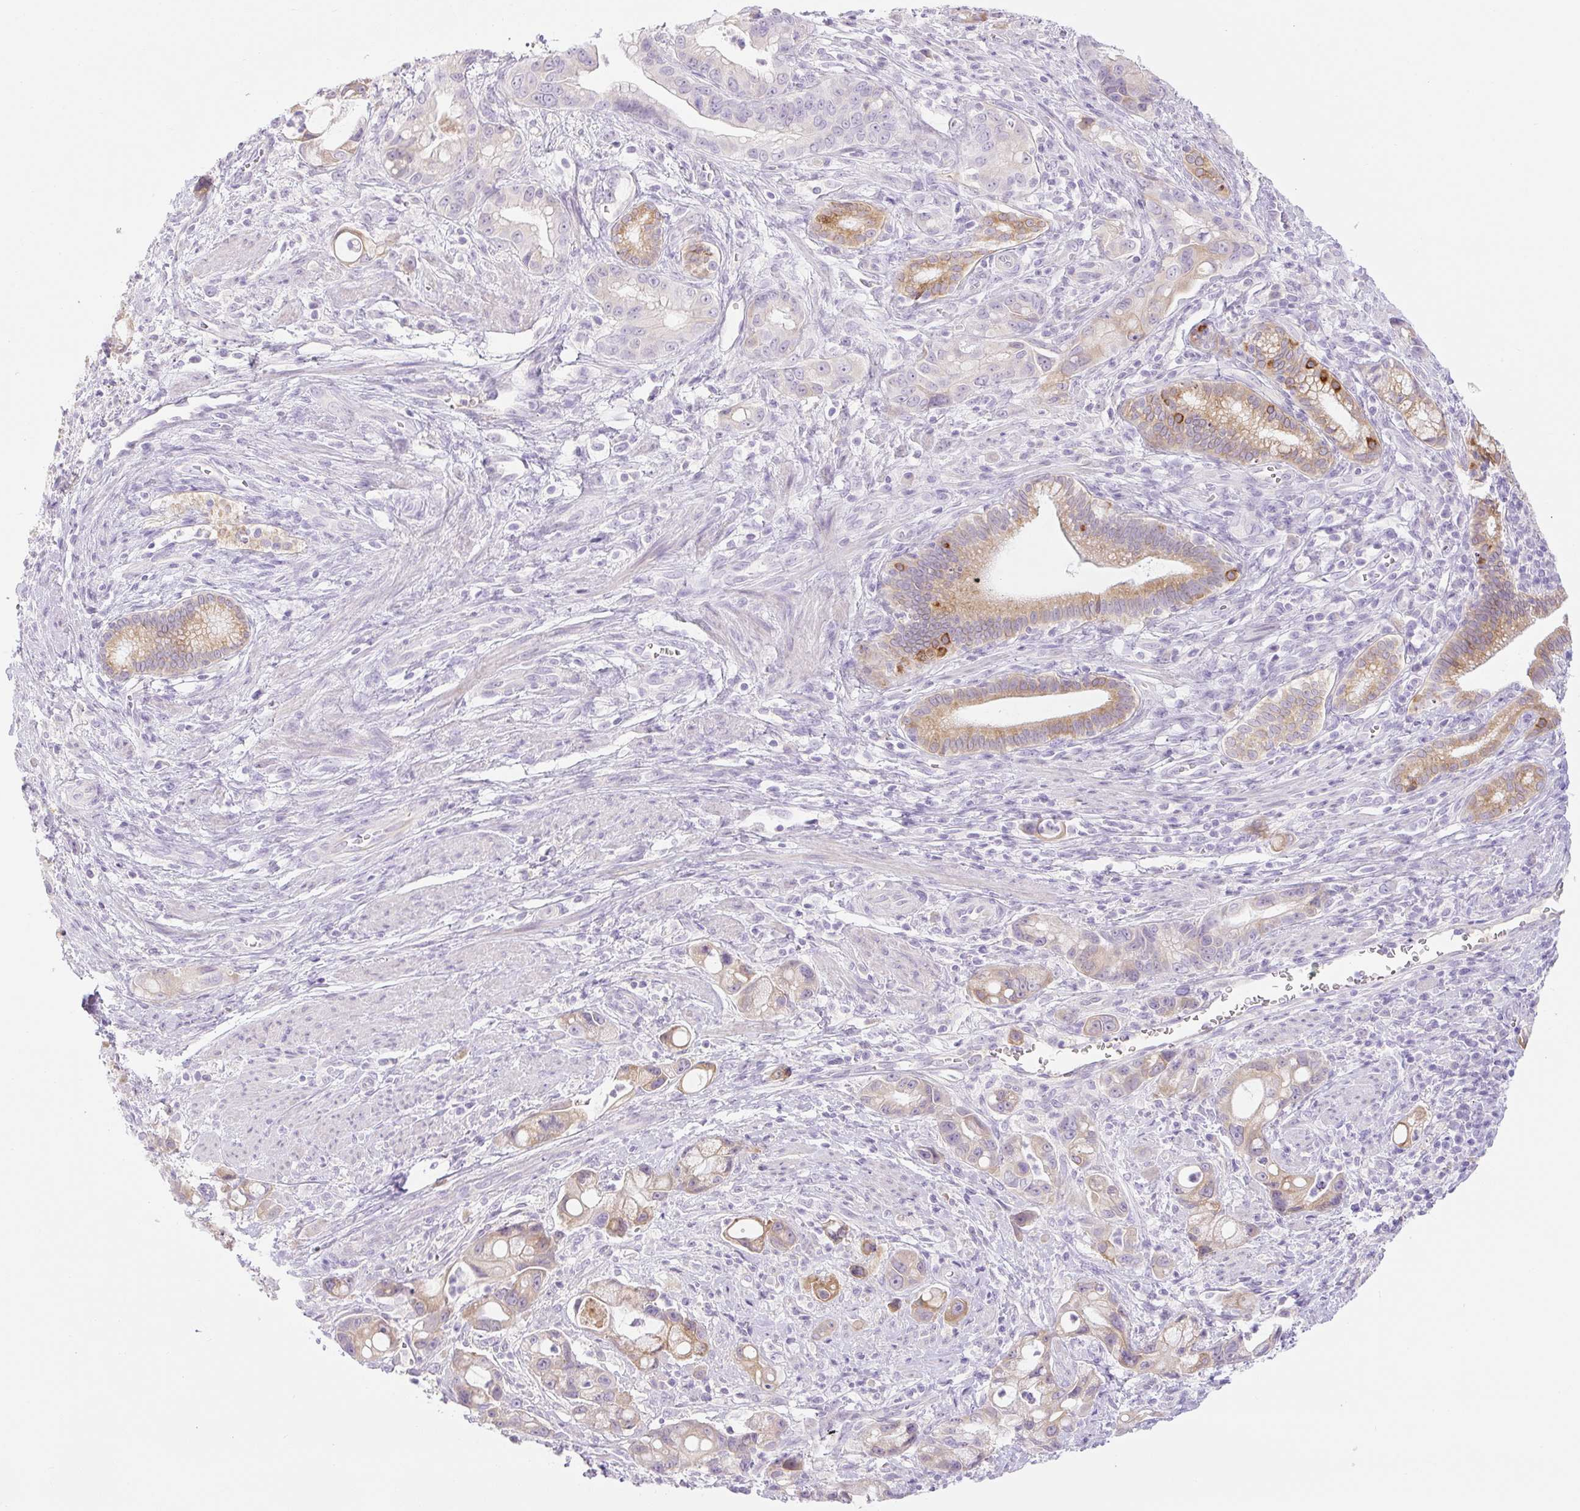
{"staining": {"intensity": "moderate", "quantity": "25%-75%", "location": "cytoplasmic/membranous"}, "tissue": "pancreatic cancer", "cell_type": "Tumor cells", "image_type": "cancer", "snomed": [{"axis": "morphology", "description": "Adenocarcinoma, NOS"}, {"axis": "topography", "description": "Pancreas"}], "caption": "Immunohistochemical staining of pancreatic cancer exhibits moderate cytoplasmic/membranous protein staining in approximately 25%-75% of tumor cells.", "gene": "MIA2", "patient": {"sex": "male", "age": 68}}